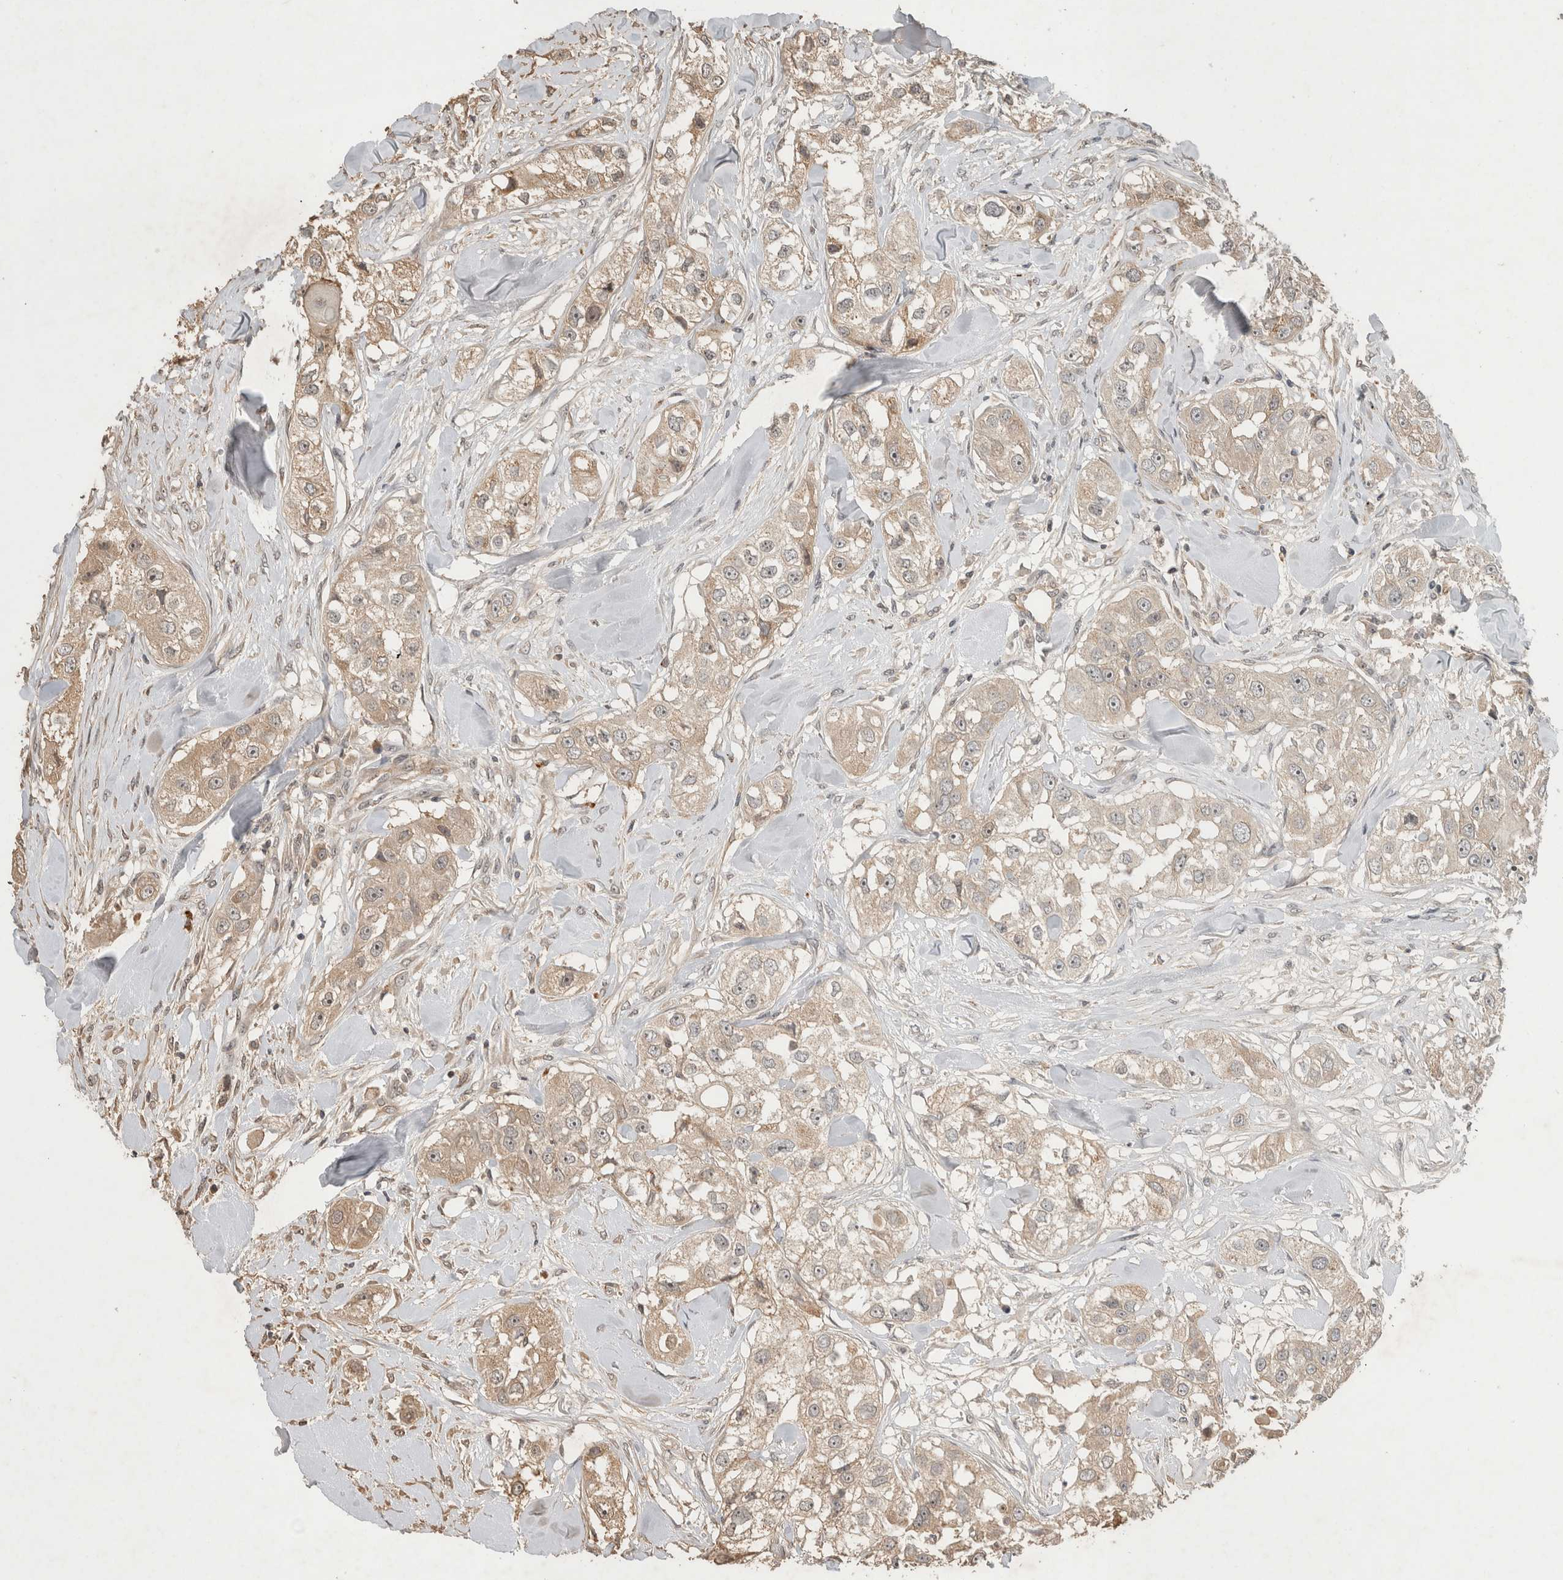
{"staining": {"intensity": "weak", "quantity": ">75%", "location": "cytoplasmic/membranous"}, "tissue": "head and neck cancer", "cell_type": "Tumor cells", "image_type": "cancer", "snomed": [{"axis": "morphology", "description": "Normal tissue, NOS"}, {"axis": "morphology", "description": "Squamous cell carcinoma, NOS"}, {"axis": "topography", "description": "Skeletal muscle"}, {"axis": "topography", "description": "Head-Neck"}], "caption": "Head and neck cancer (squamous cell carcinoma) stained for a protein exhibits weak cytoplasmic/membranous positivity in tumor cells. The staining was performed using DAB (3,3'-diaminobenzidine), with brown indicating positive protein expression. Nuclei are stained blue with hematoxylin.", "gene": "PITPNC1", "patient": {"sex": "male", "age": 51}}